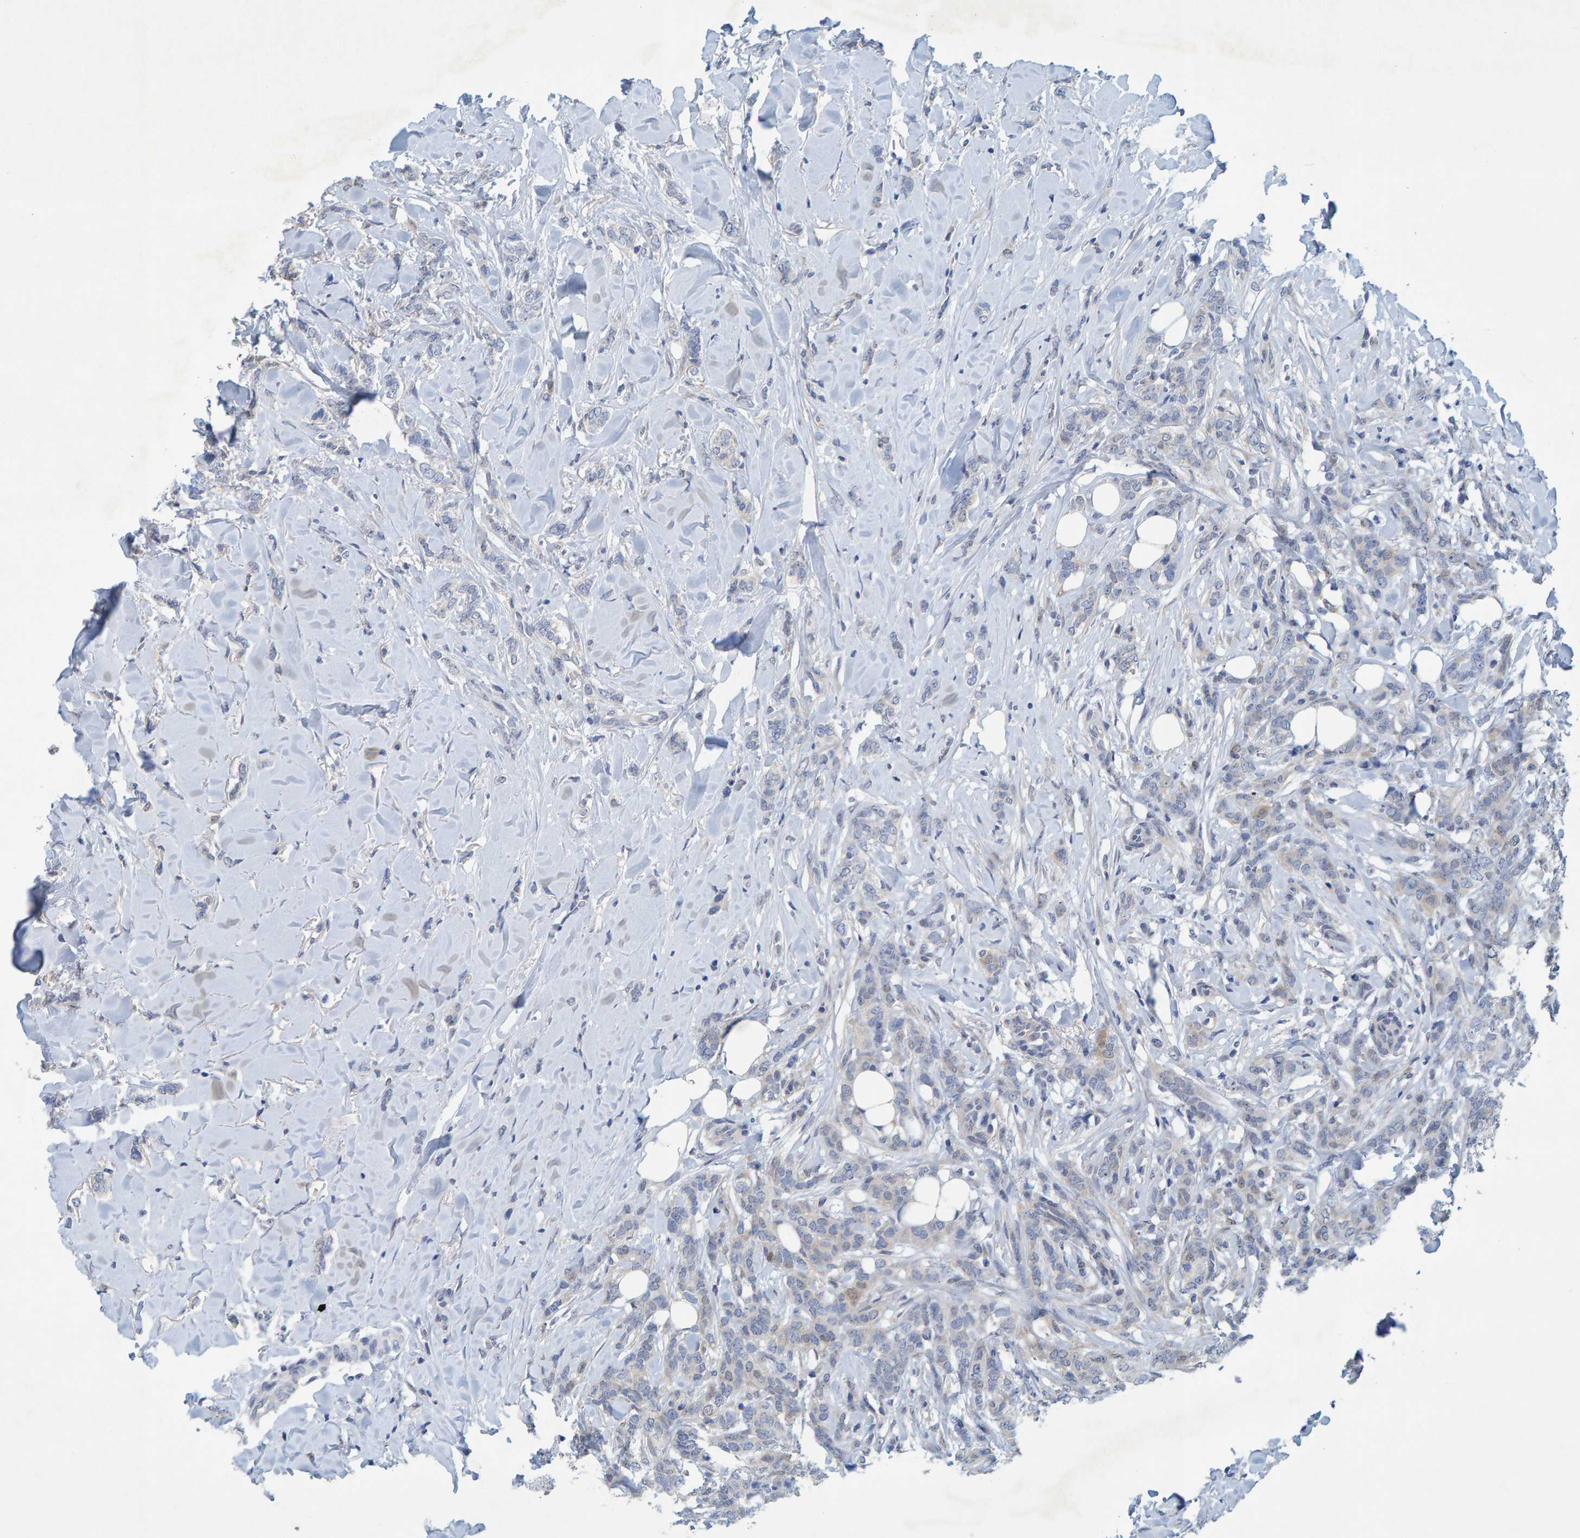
{"staining": {"intensity": "negative", "quantity": "none", "location": "none"}, "tissue": "breast cancer", "cell_type": "Tumor cells", "image_type": "cancer", "snomed": [{"axis": "morphology", "description": "Lobular carcinoma"}, {"axis": "topography", "description": "Skin"}, {"axis": "topography", "description": "Breast"}], "caption": "Tumor cells show no significant protein positivity in breast cancer. Brightfield microscopy of IHC stained with DAB (brown) and hematoxylin (blue), captured at high magnification.", "gene": "ALAD", "patient": {"sex": "female", "age": 46}}